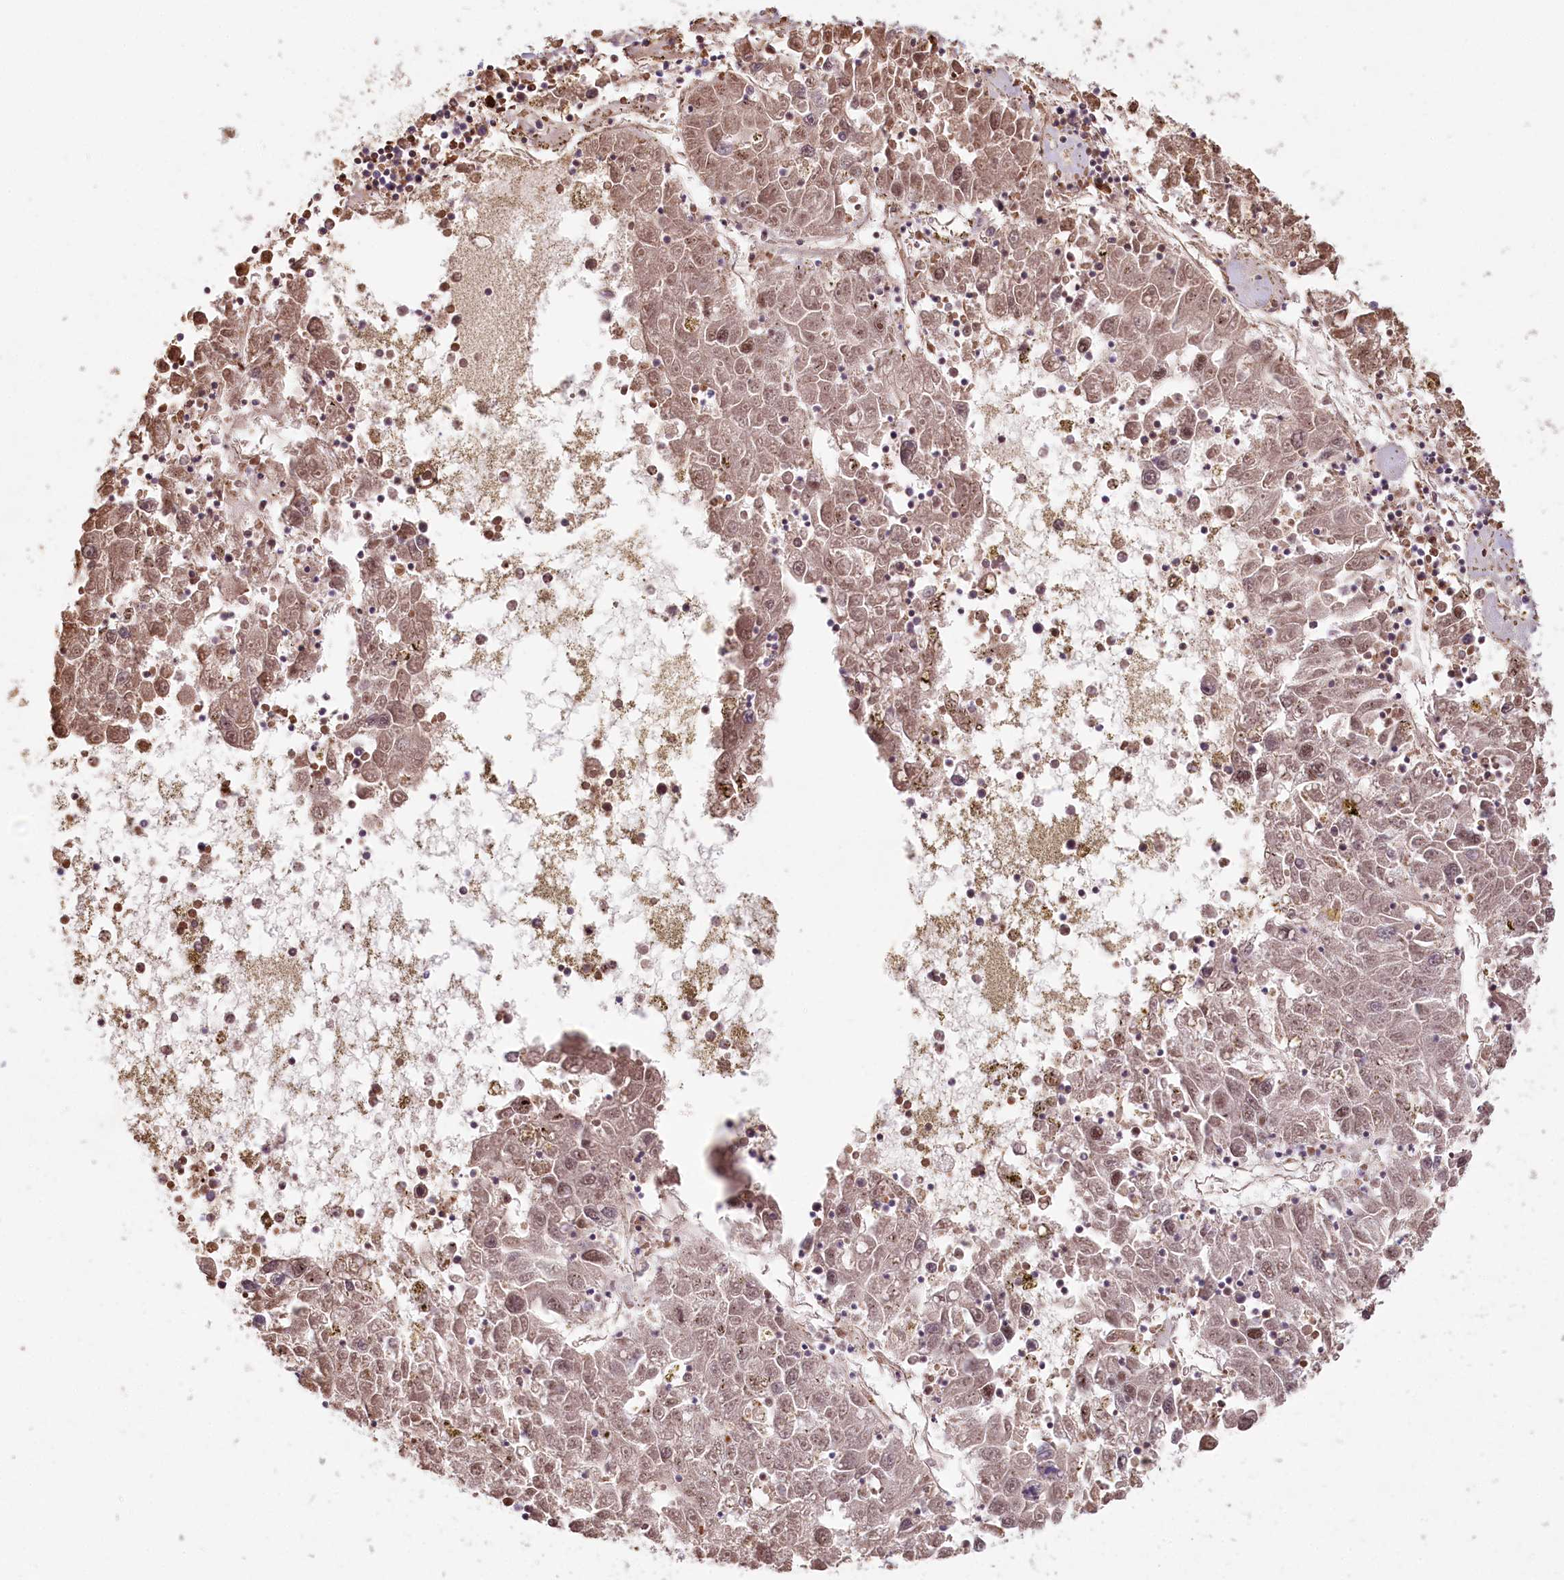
{"staining": {"intensity": "moderate", "quantity": ">75%", "location": "nuclear"}, "tissue": "liver cancer", "cell_type": "Tumor cells", "image_type": "cancer", "snomed": [{"axis": "morphology", "description": "Carcinoma, Hepatocellular, NOS"}, {"axis": "topography", "description": "Liver"}], "caption": "Immunohistochemical staining of liver cancer demonstrates moderate nuclear protein staining in about >75% of tumor cells. (DAB IHC with brightfield microscopy, high magnification).", "gene": "TUBGCP2", "patient": {"sex": "male", "age": 49}}